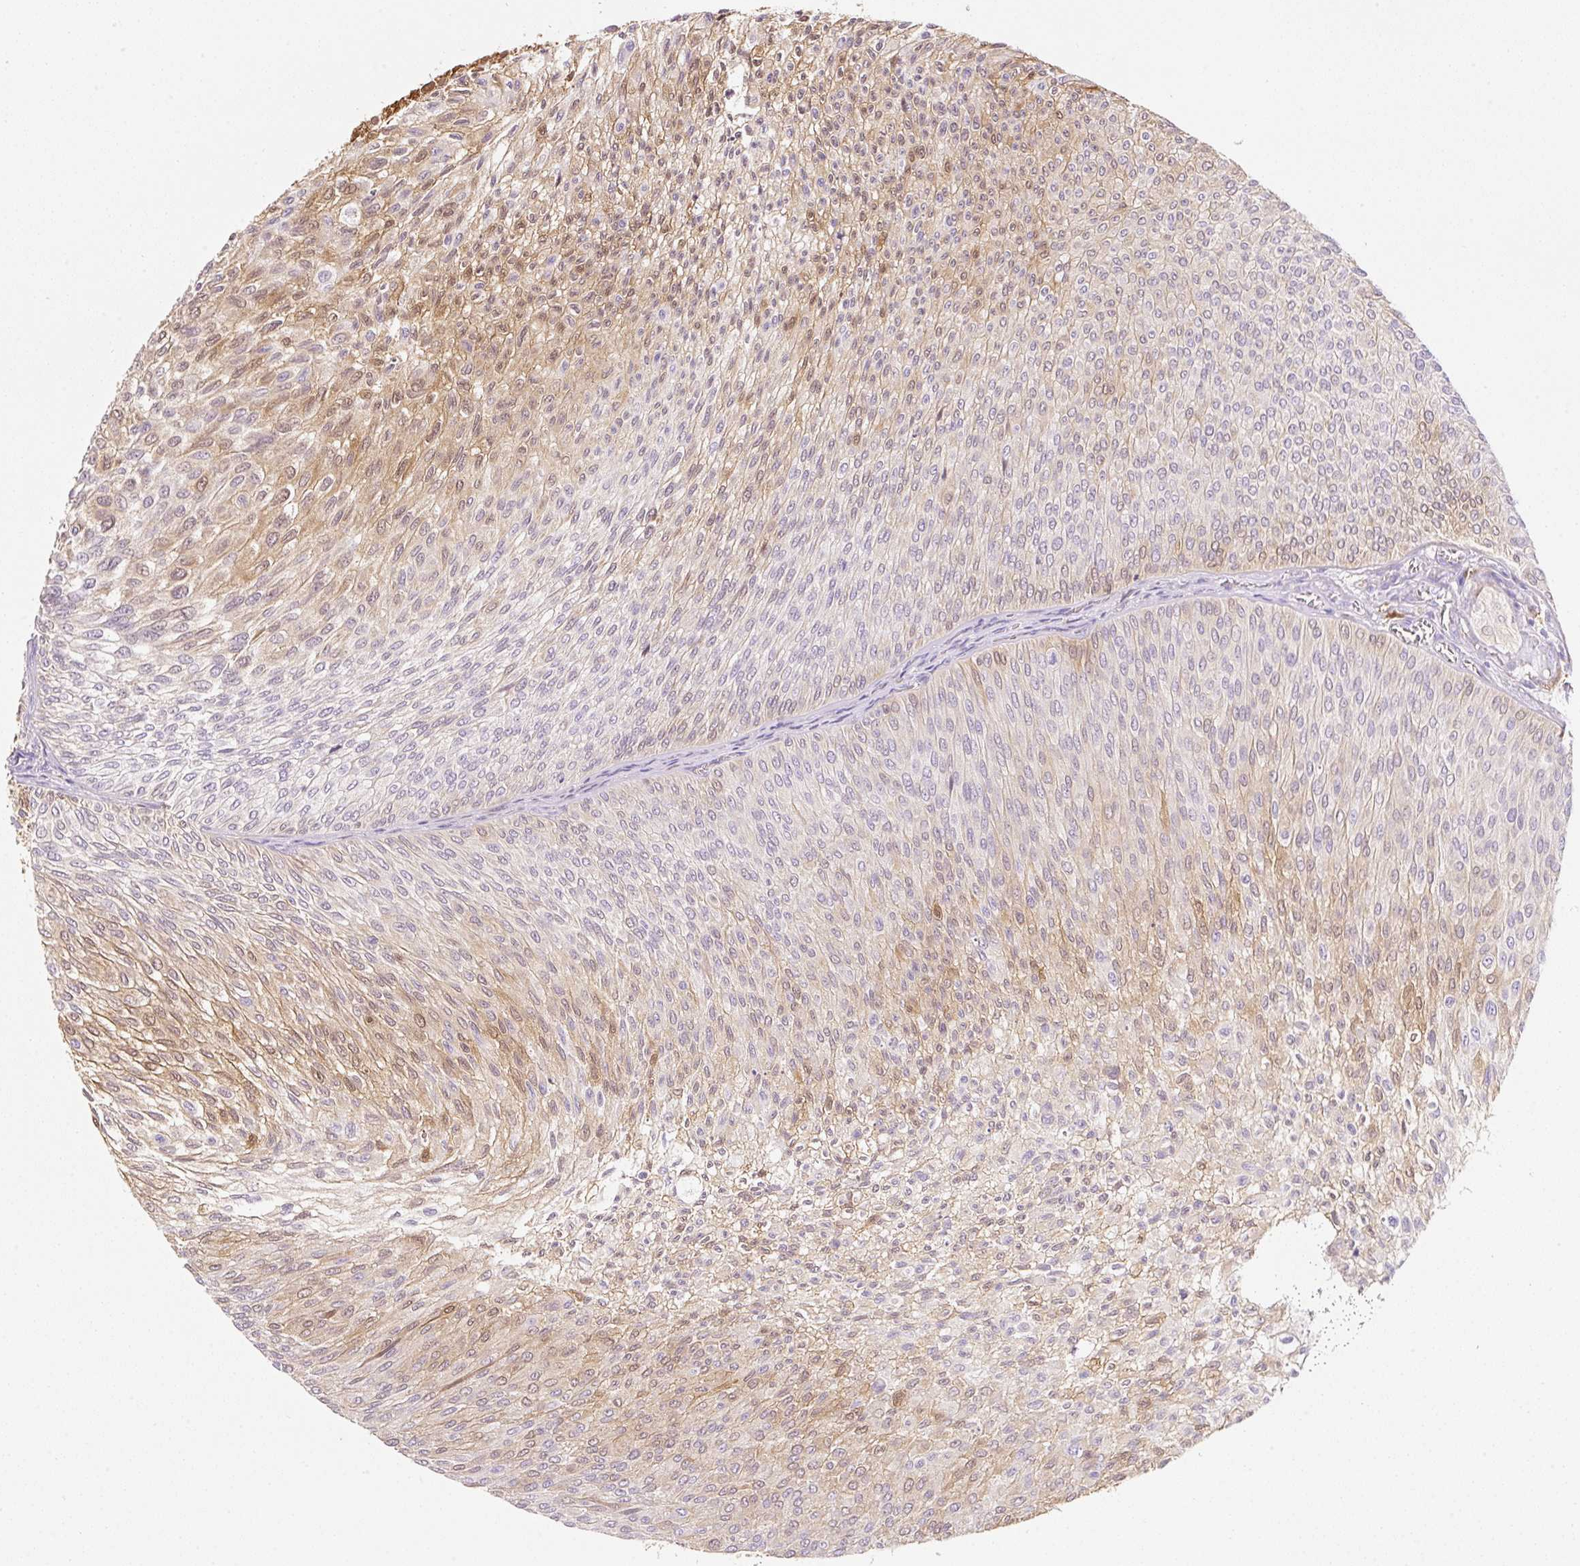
{"staining": {"intensity": "moderate", "quantity": "25%-75%", "location": "cytoplasmic/membranous,nuclear"}, "tissue": "urothelial cancer", "cell_type": "Tumor cells", "image_type": "cancer", "snomed": [{"axis": "morphology", "description": "Urothelial carcinoma, Low grade"}, {"axis": "topography", "description": "Urinary bladder"}], "caption": "Immunohistochemistry (IHC) of urothelial cancer displays medium levels of moderate cytoplasmic/membranous and nuclear positivity in approximately 25%-75% of tumor cells.", "gene": "FABP5", "patient": {"sex": "male", "age": 91}}